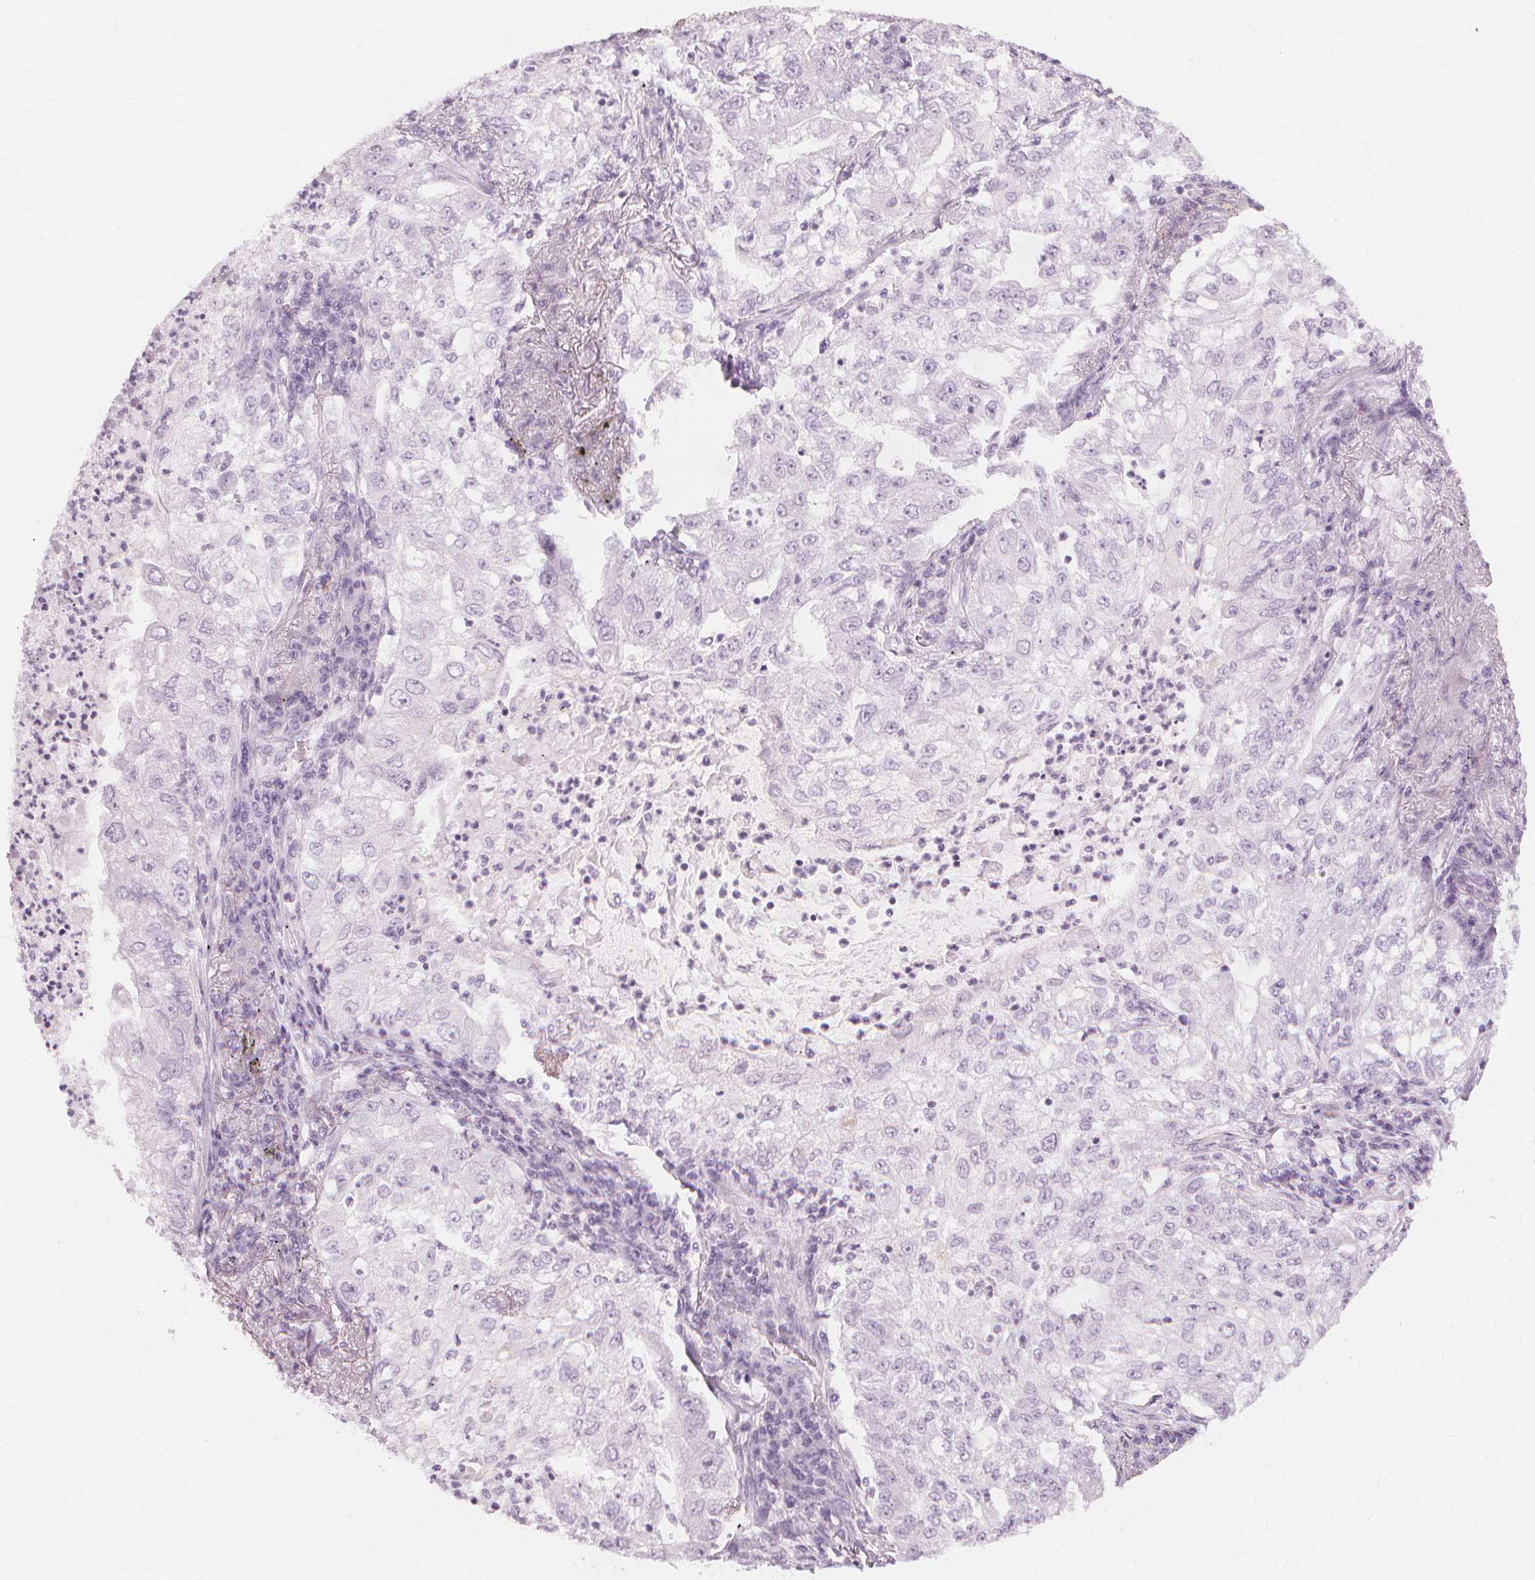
{"staining": {"intensity": "negative", "quantity": "none", "location": "none"}, "tissue": "lung cancer", "cell_type": "Tumor cells", "image_type": "cancer", "snomed": [{"axis": "morphology", "description": "Adenocarcinoma, NOS"}, {"axis": "topography", "description": "Lung"}], "caption": "An image of lung cancer (adenocarcinoma) stained for a protein demonstrates no brown staining in tumor cells. (DAB immunohistochemistry visualized using brightfield microscopy, high magnification).", "gene": "TFF1", "patient": {"sex": "female", "age": 73}}